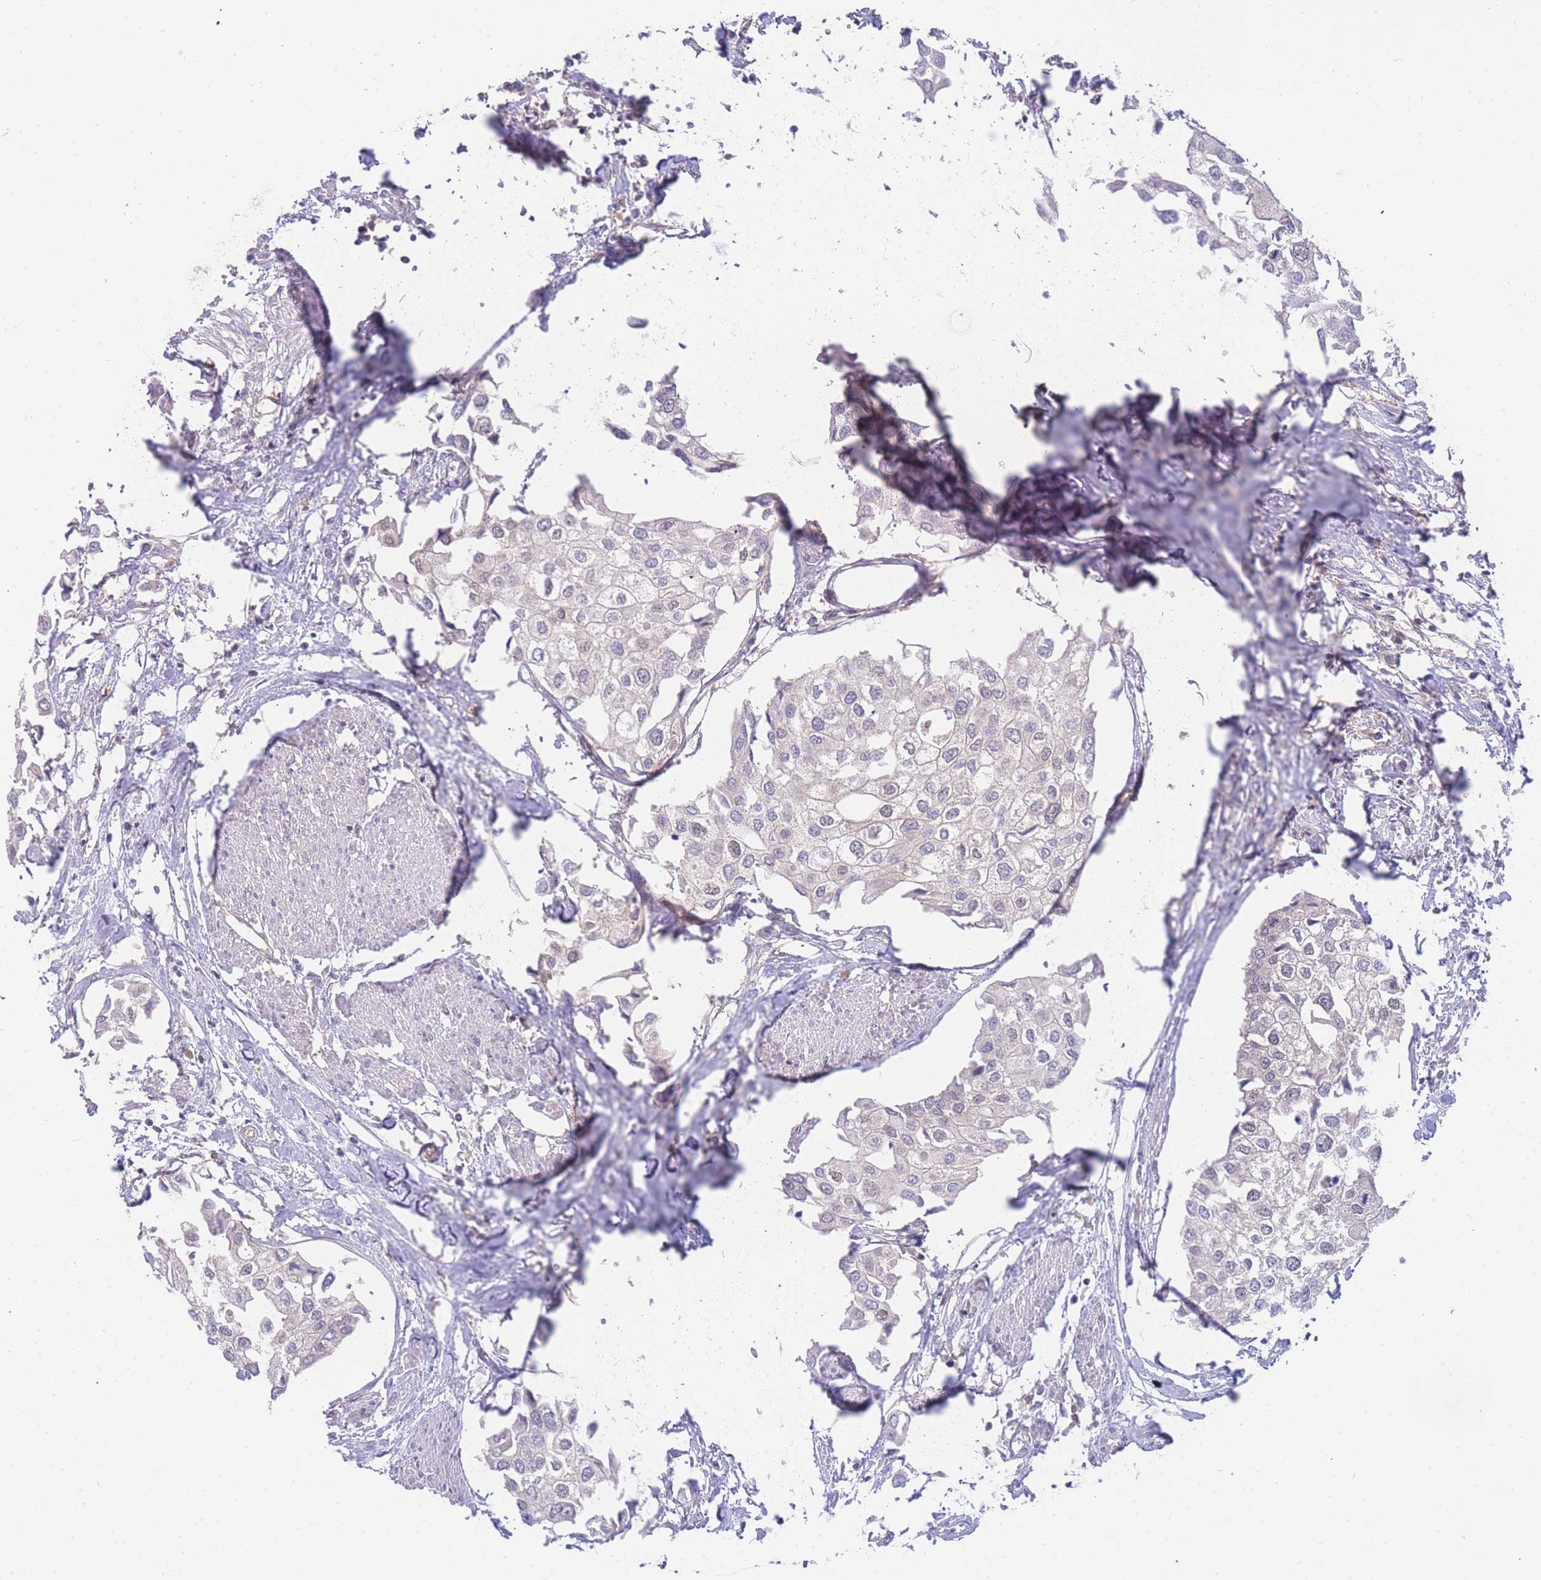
{"staining": {"intensity": "negative", "quantity": "none", "location": "none"}, "tissue": "urothelial cancer", "cell_type": "Tumor cells", "image_type": "cancer", "snomed": [{"axis": "morphology", "description": "Urothelial carcinoma, High grade"}, {"axis": "topography", "description": "Urinary bladder"}], "caption": "DAB (3,3'-diaminobenzidine) immunohistochemical staining of human urothelial cancer displays no significant expression in tumor cells.", "gene": "KIAA1191", "patient": {"sex": "male", "age": 64}}